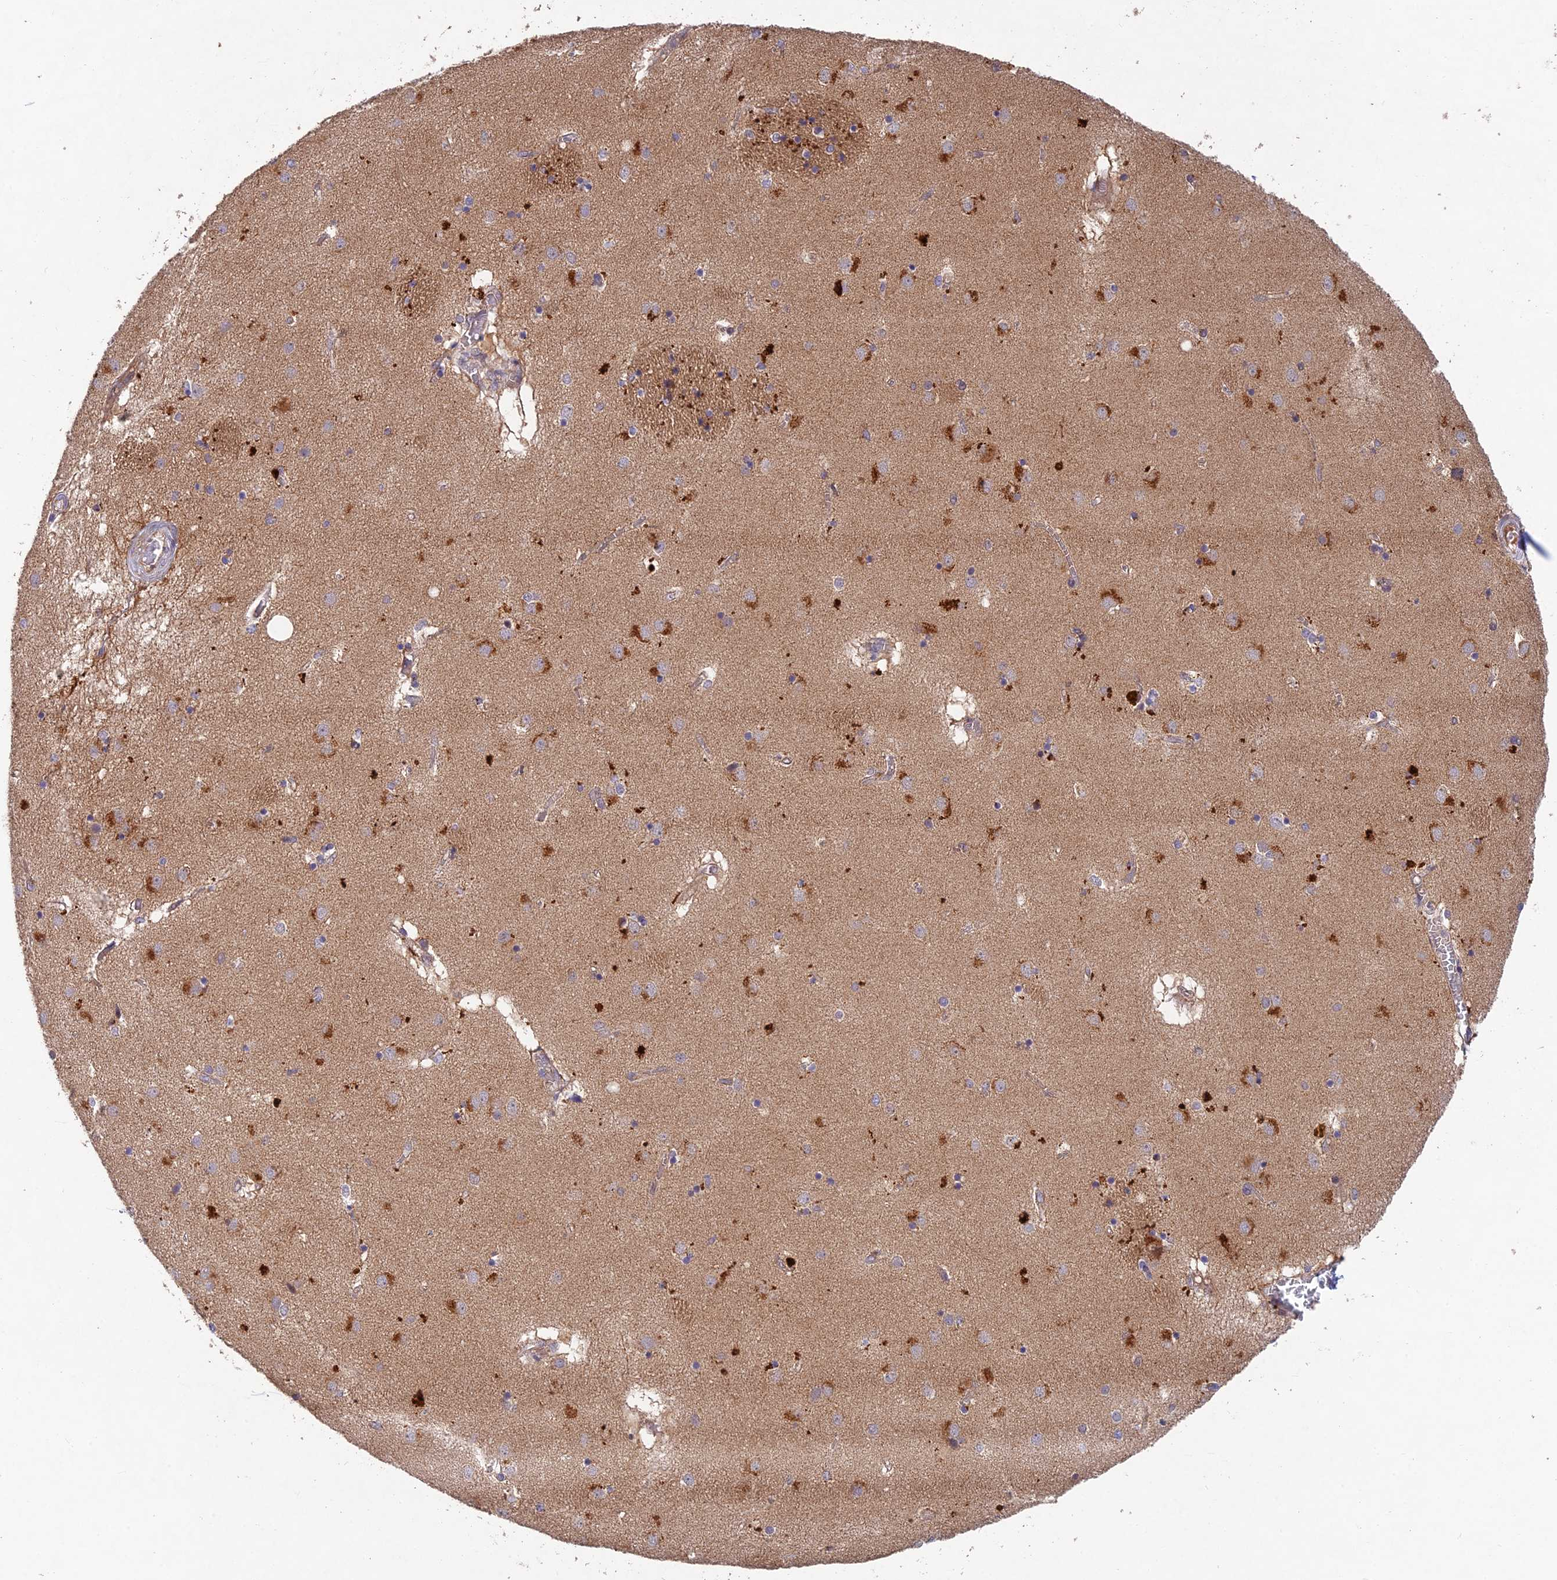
{"staining": {"intensity": "weak", "quantity": "<25%", "location": "cytoplasmic/membranous"}, "tissue": "caudate", "cell_type": "Glial cells", "image_type": "normal", "snomed": [{"axis": "morphology", "description": "Normal tissue, NOS"}, {"axis": "topography", "description": "Lateral ventricle wall"}], "caption": "Protein analysis of benign caudate exhibits no significant positivity in glial cells. Brightfield microscopy of immunohistochemistry (IHC) stained with DAB (3,3'-diaminobenzidine) (brown) and hematoxylin (blue), captured at high magnification.", "gene": "NSMCE1", "patient": {"sex": "male", "age": 70}}